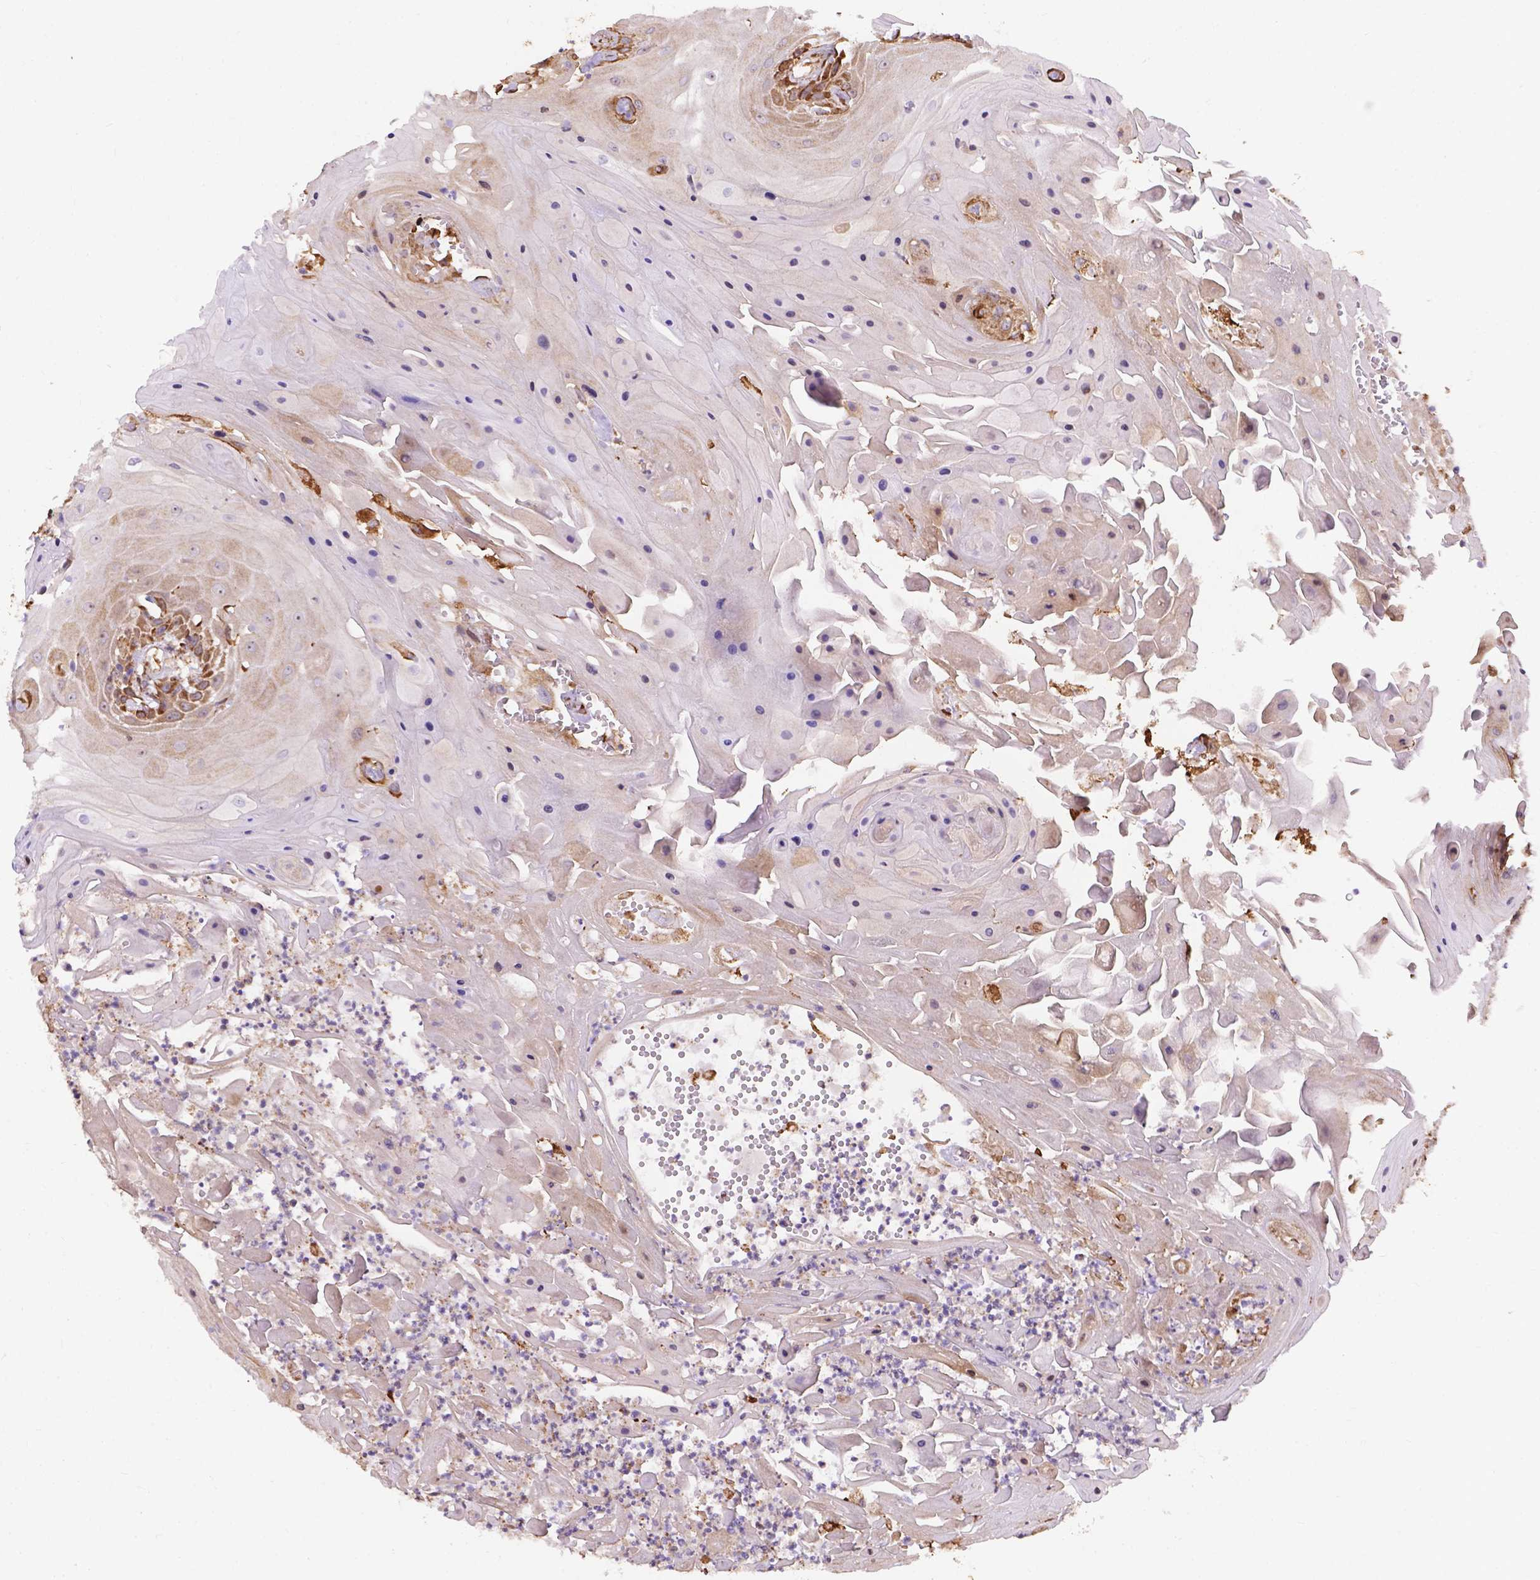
{"staining": {"intensity": "weak", "quantity": "<25%", "location": "cytoplasmic/membranous"}, "tissue": "head and neck cancer", "cell_type": "Tumor cells", "image_type": "cancer", "snomed": [{"axis": "morphology", "description": "Squamous cell carcinoma, NOS"}, {"axis": "topography", "description": "Skin"}, {"axis": "topography", "description": "Head-Neck"}], "caption": "Micrograph shows no protein expression in tumor cells of head and neck cancer tissue.", "gene": "IPO11", "patient": {"sex": "male", "age": 80}}